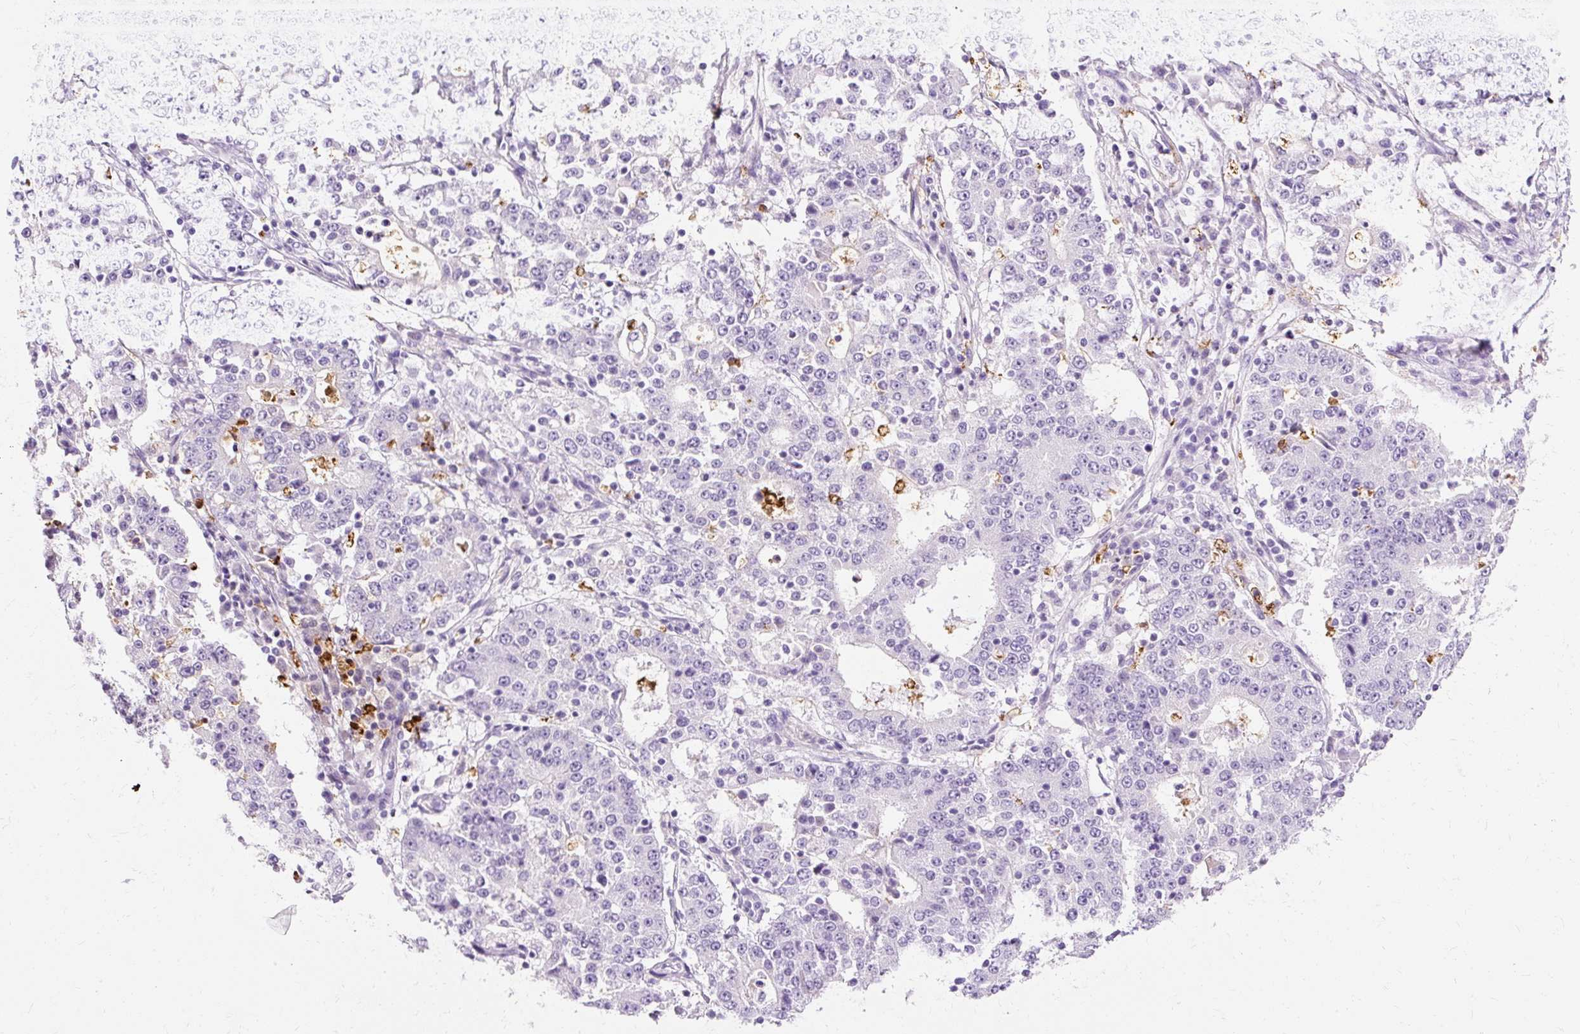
{"staining": {"intensity": "negative", "quantity": "none", "location": "none"}, "tissue": "stomach cancer", "cell_type": "Tumor cells", "image_type": "cancer", "snomed": [{"axis": "morphology", "description": "Adenocarcinoma, NOS"}, {"axis": "topography", "description": "Stomach"}], "caption": "A micrograph of stomach adenocarcinoma stained for a protein shows no brown staining in tumor cells.", "gene": "DEFA1", "patient": {"sex": "male", "age": 59}}